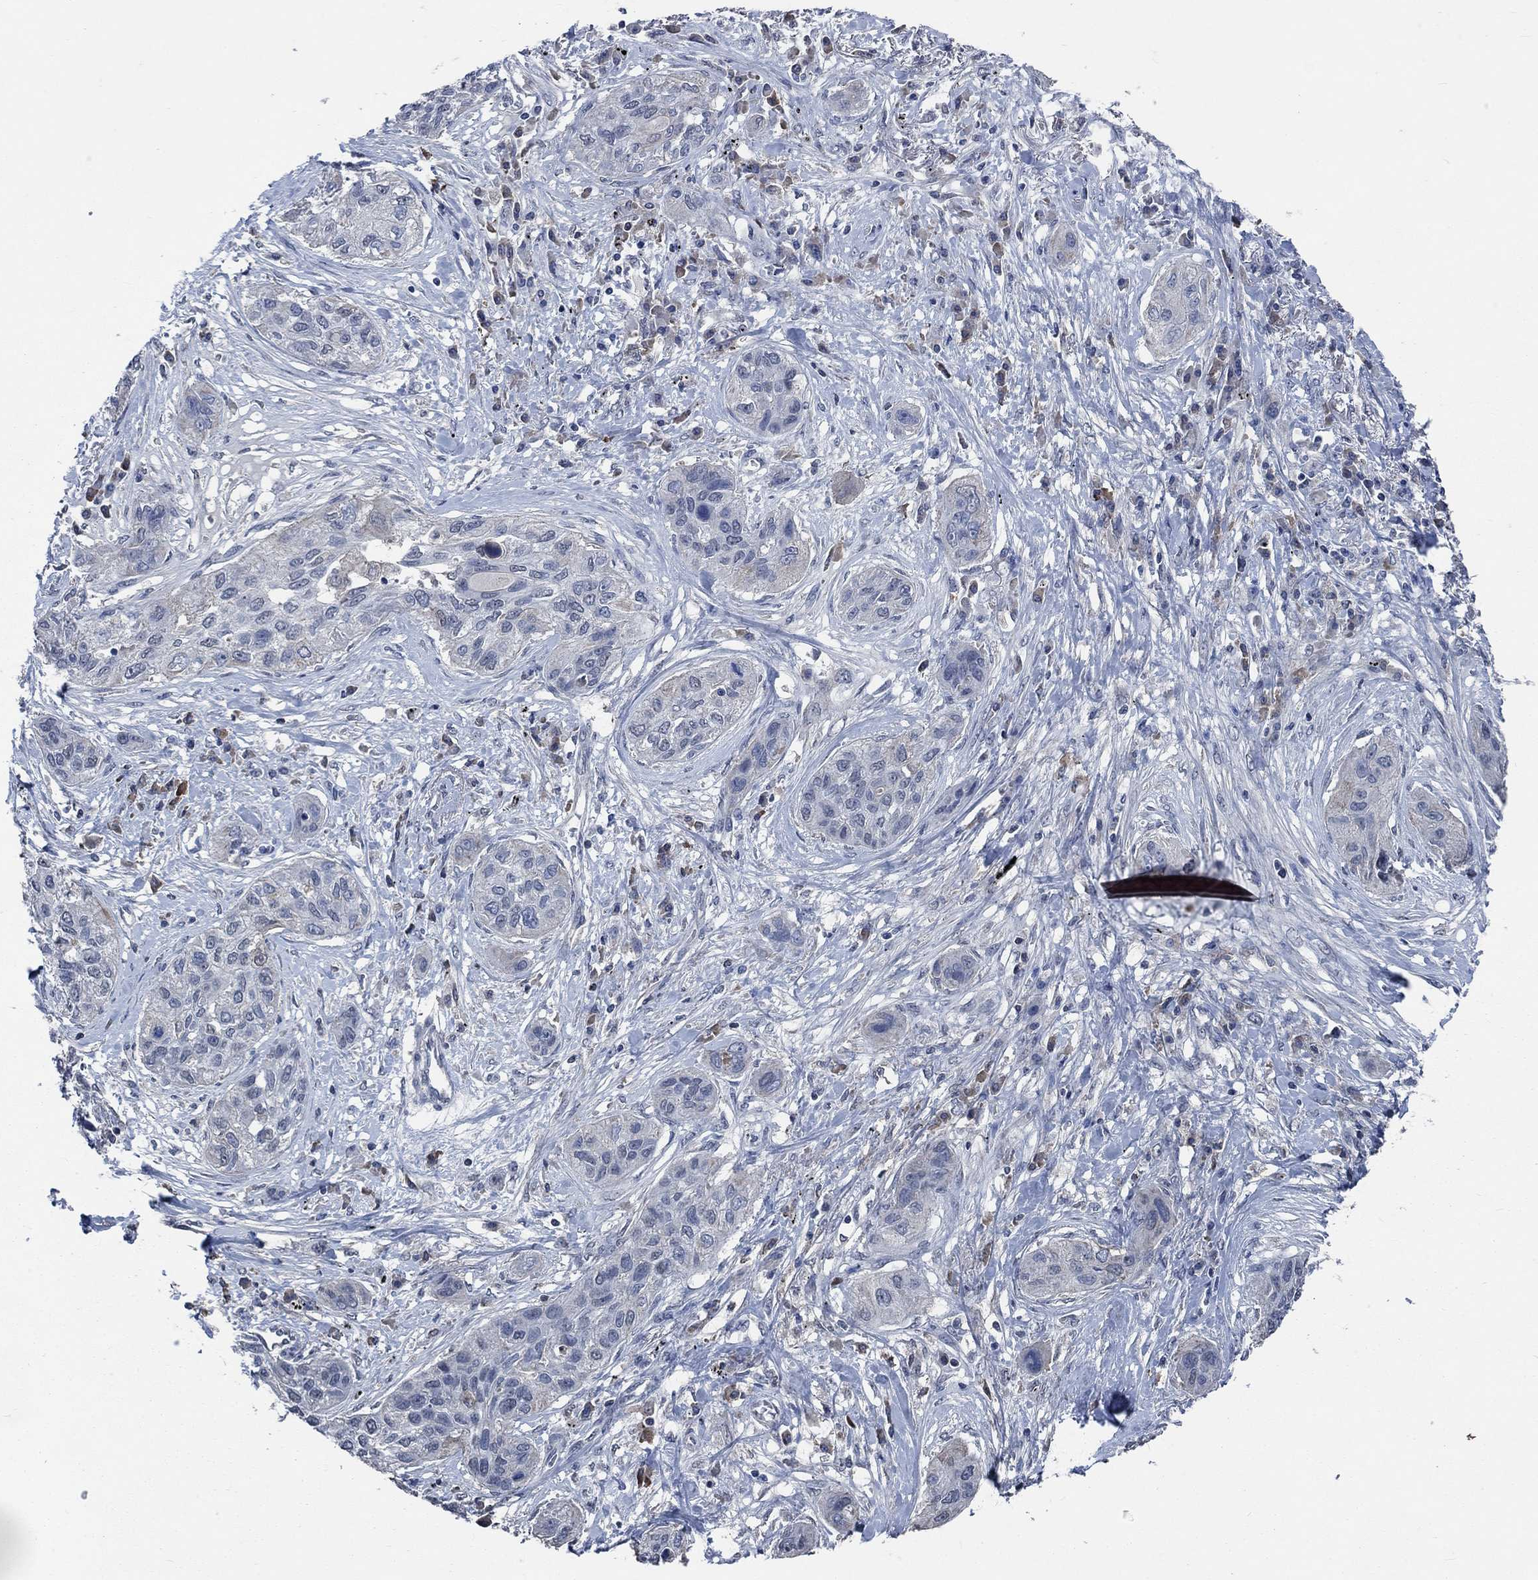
{"staining": {"intensity": "negative", "quantity": "none", "location": "none"}, "tissue": "lung cancer", "cell_type": "Tumor cells", "image_type": "cancer", "snomed": [{"axis": "morphology", "description": "Squamous cell carcinoma, NOS"}, {"axis": "topography", "description": "Lung"}], "caption": "A histopathology image of squamous cell carcinoma (lung) stained for a protein displays no brown staining in tumor cells.", "gene": "OBSCN", "patient": {"sex": "female", "age": 70}}